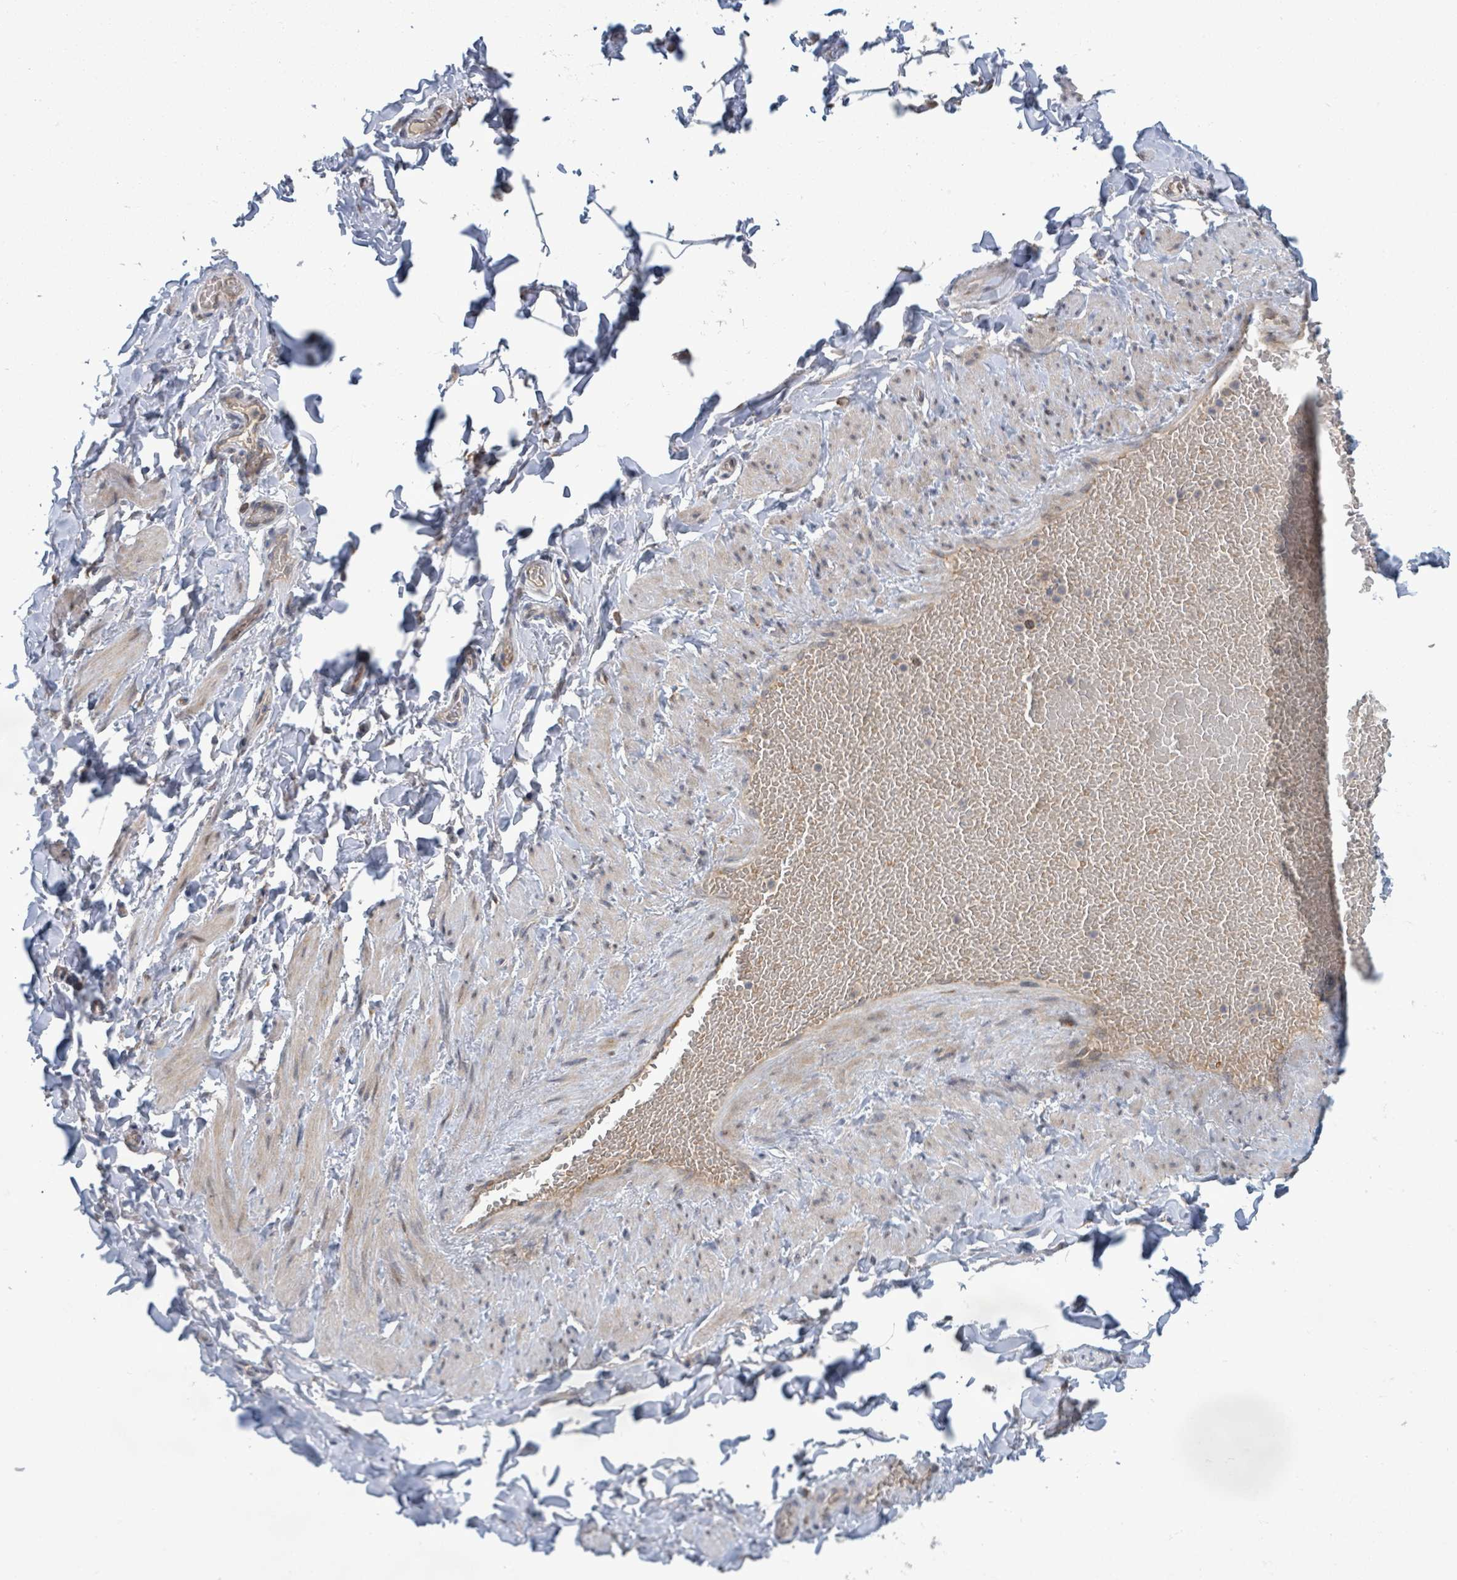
{"staining": {"intensity": "negative", "quantity": "none", "location": "none"}, "tissue": "adipose tissue", "cell_type": "Adipocytes", "image_type": "normal", "snomed": [{"axis": "morphology", "description": "Normal tissue, NOS"}, {"axis": "topography", "description": "Soft tissue"}, {"axis": "topography", "description": "Vascular tissue"}], "caption": "Image shows no protein staining in adipocytes of benign adipose tissue.", "gene": "SHROOM2", "patient": {"sex": "male", "age": 54}}